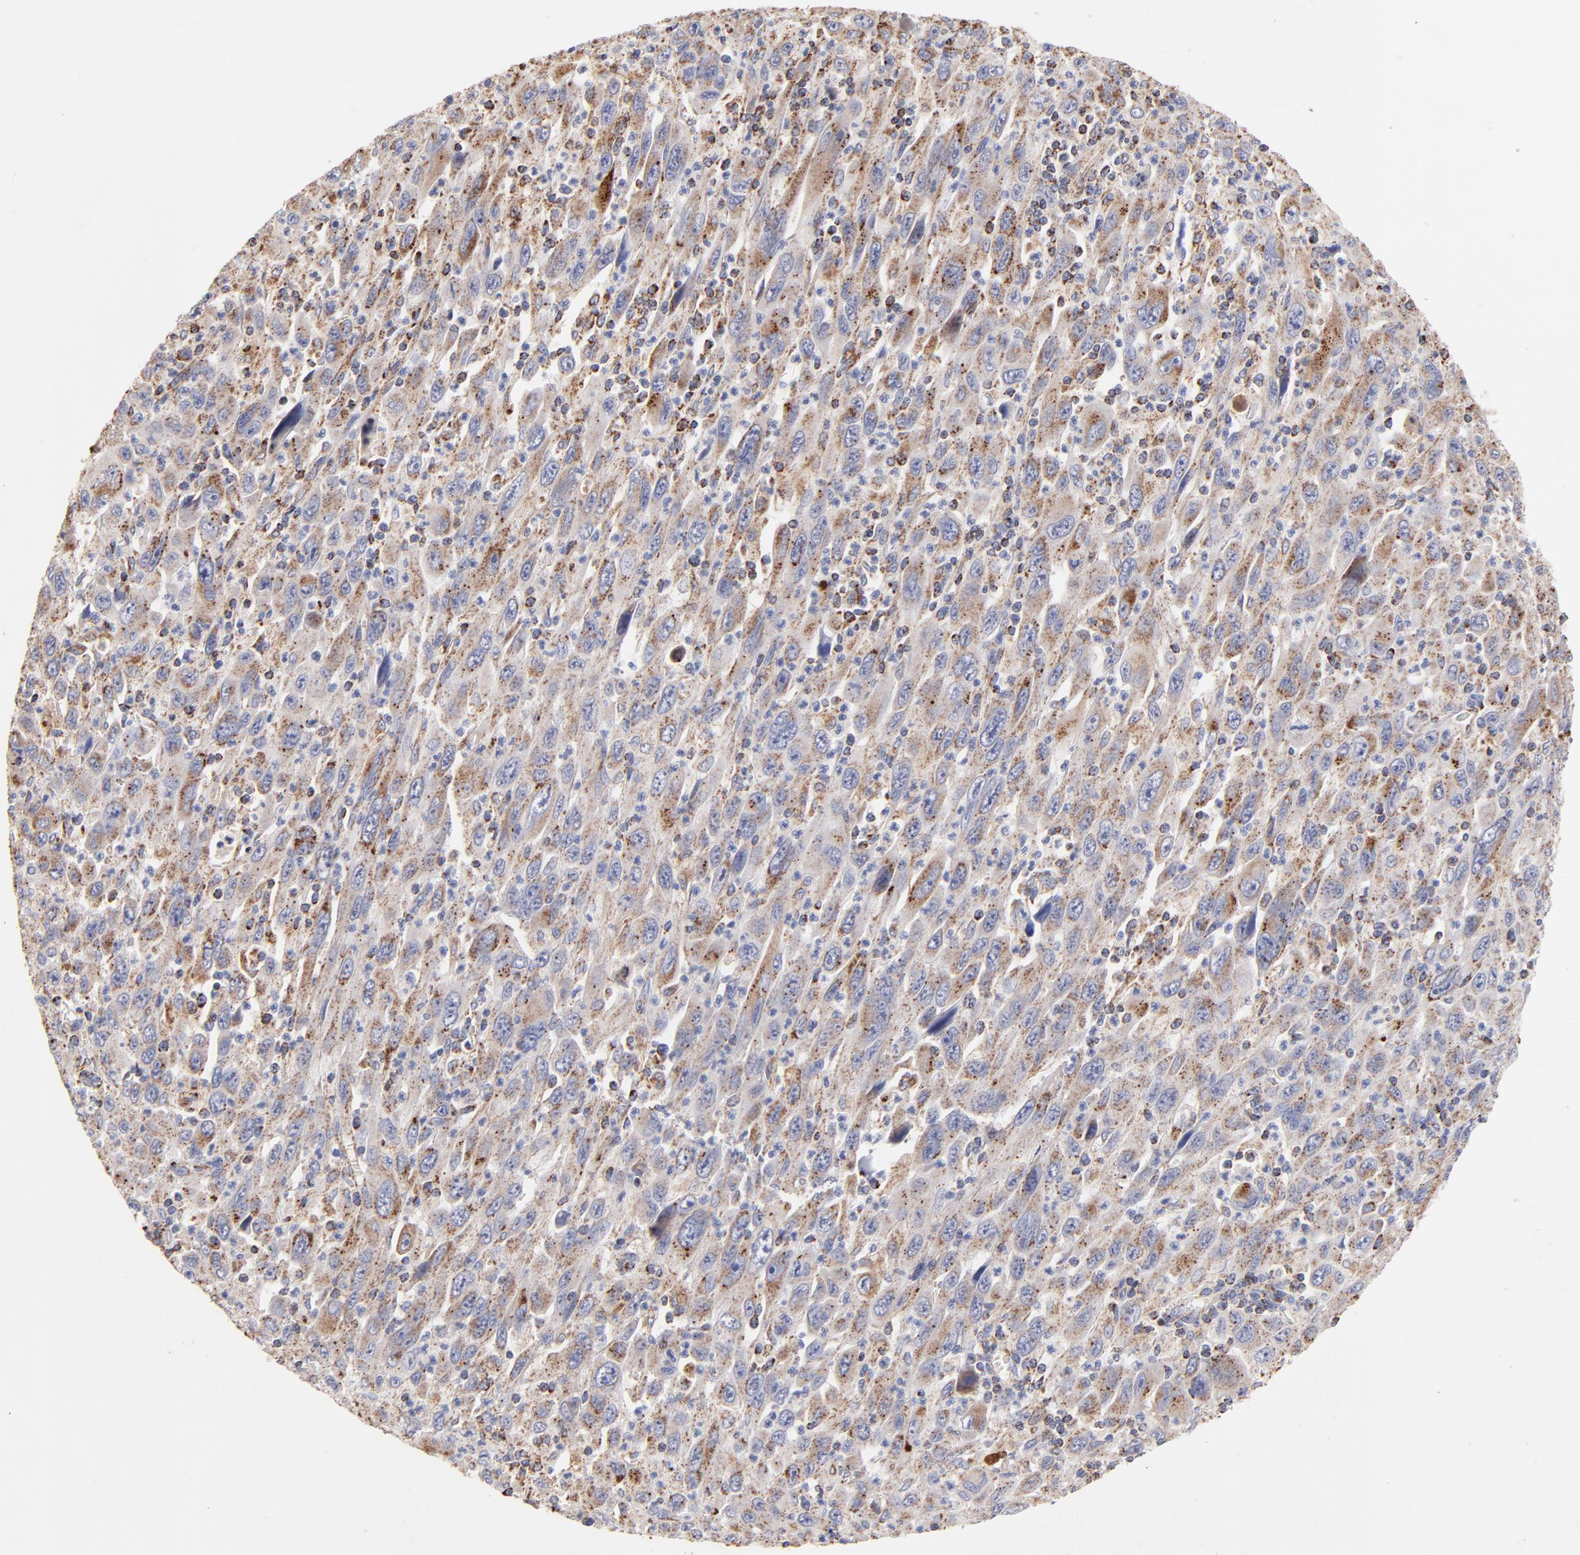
{"staining": {"intensity": "moderate", "quantity": ">75%", "location": "cytoplasmic/membranous"}, "tissue": "melanoma", "cell_type": "Tumor cells", "image_type": "cancer", "snomed": [{"axis": "morphology", "description": "Malignant melanoma, Metastatic site"}, {"axis": "topography", "description": "Skin"}], "caption": "Protein staining of malignant melanoma (metastatic site) tissue demonstrates moderate cytoplasmic/membranous positivity in approximately >75% of tumor cells.", "gene": "SSBP1", "patient": {"sex": "female", "age": 56}}